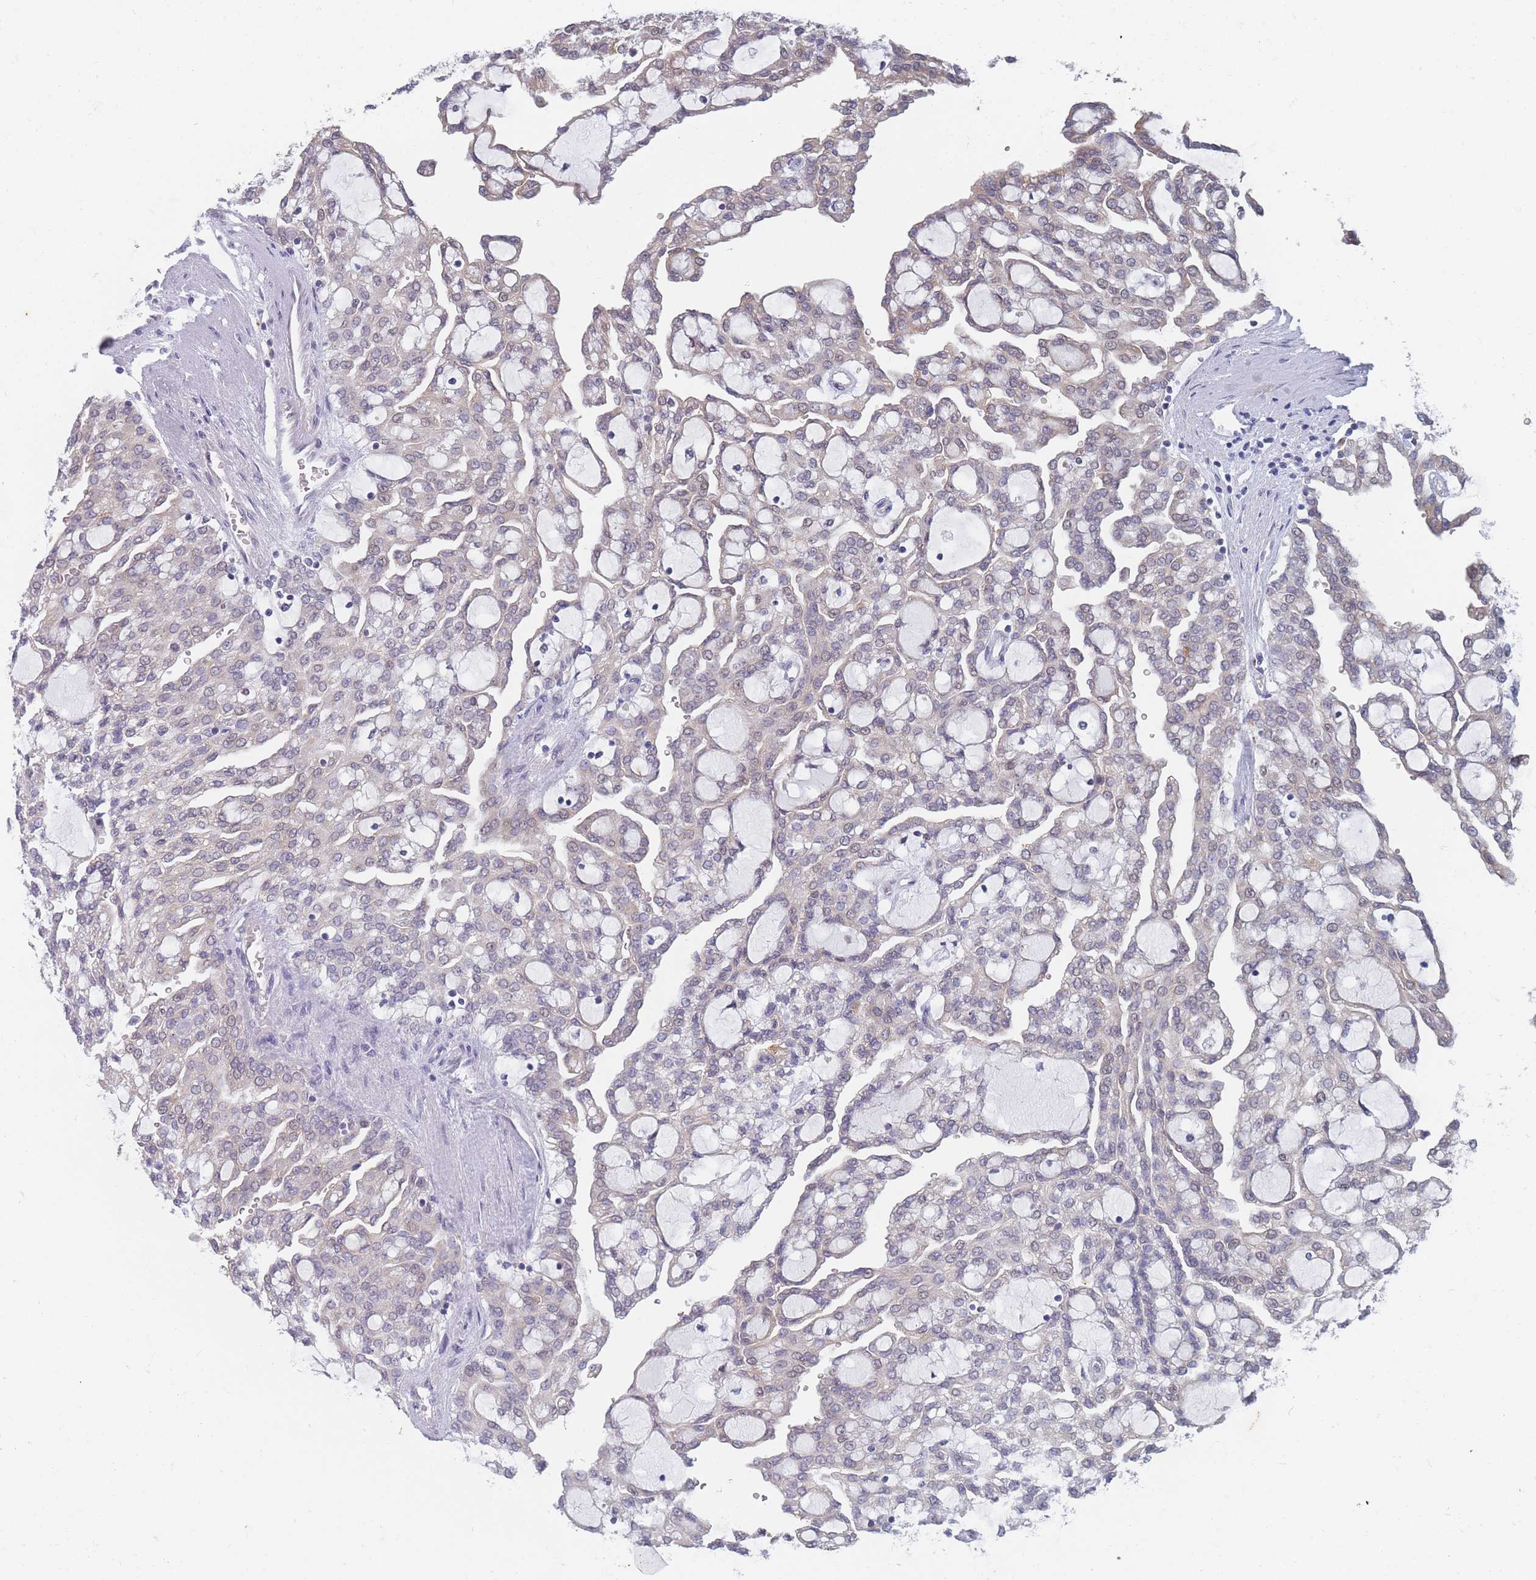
{"staining": {"intensity": "negative", "quantity": "none", "location": "none"}, "tissue": "renal cancer", "cell_type": "Tumor cells", "image_type": "cancer", "snomed": [{"axis": "morphology", "description": "Adenocarcinoma, NOS"}, {"axis": "topography", "description": "Kidney"}], "caption": "Tumor cells are negative for brown protein staining in renal cancer (adenocarcinoma).", "gene": "TMED10", "patient": {"sex": "male", "age": 63}}